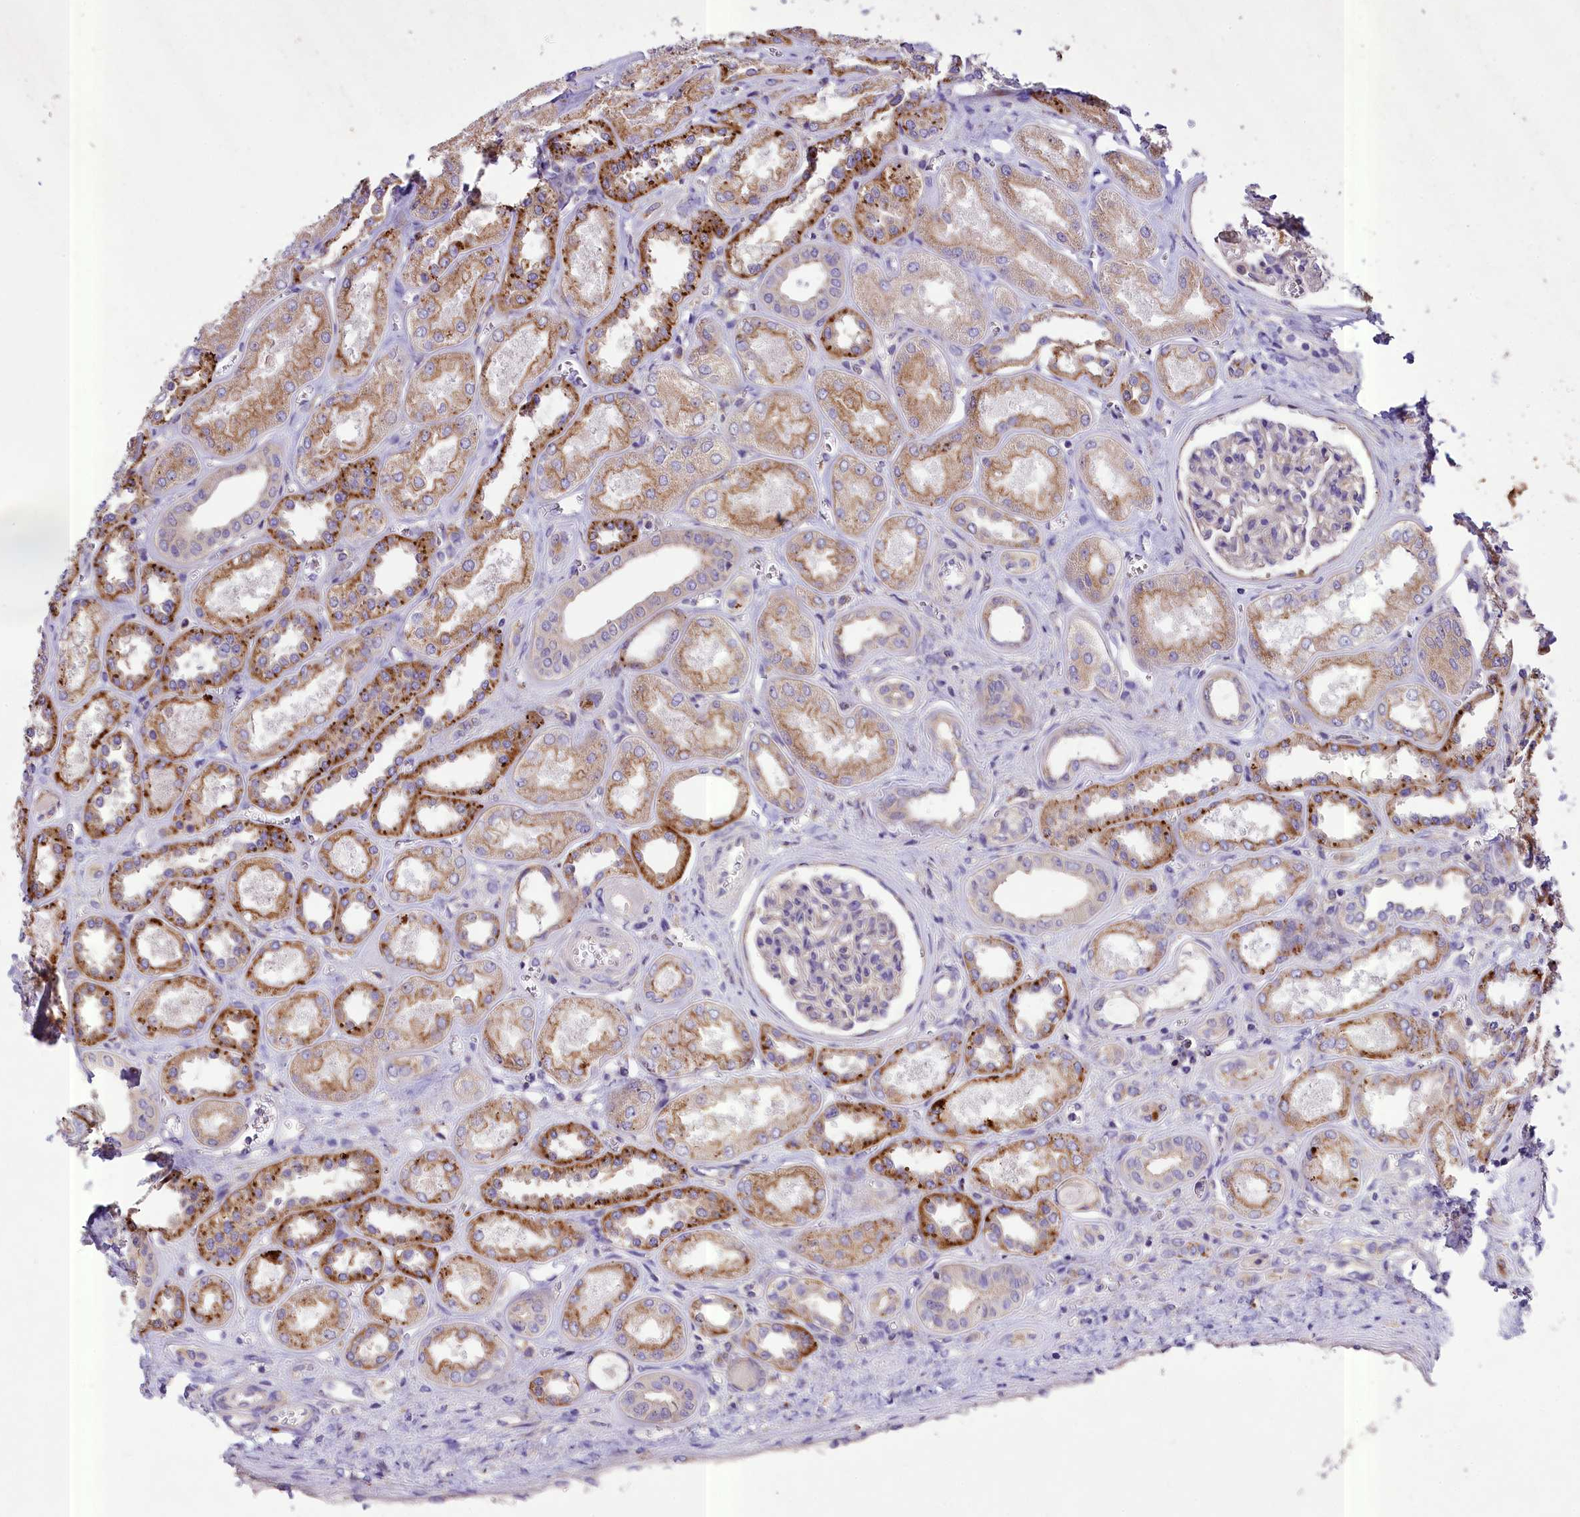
{"staining": {"intensity": "weak", "quantity": "25%-75%", "location": "cytoplasmic/membranous"}, "tissue": "kidney", "cell_type": "Cells in glomeruli", "image_type": "normal", "snomed": [{"axis": "morphology", "description": "Normal tissue, NOS"}, {"axis": "morphology", "description": "Adenocarcinoma, NOS"}, {"axis": "topography", "description": "Kidney"}], "caption": "Protein positivity by immunohistochemistry (IHC) demonstrates weak cytoplasmic/membranous expression in approximately 25%-75% of cells in glomeruli in benign kidney.", "gene": "PEMT", "patient": {"sex": "female", "age": 68}}